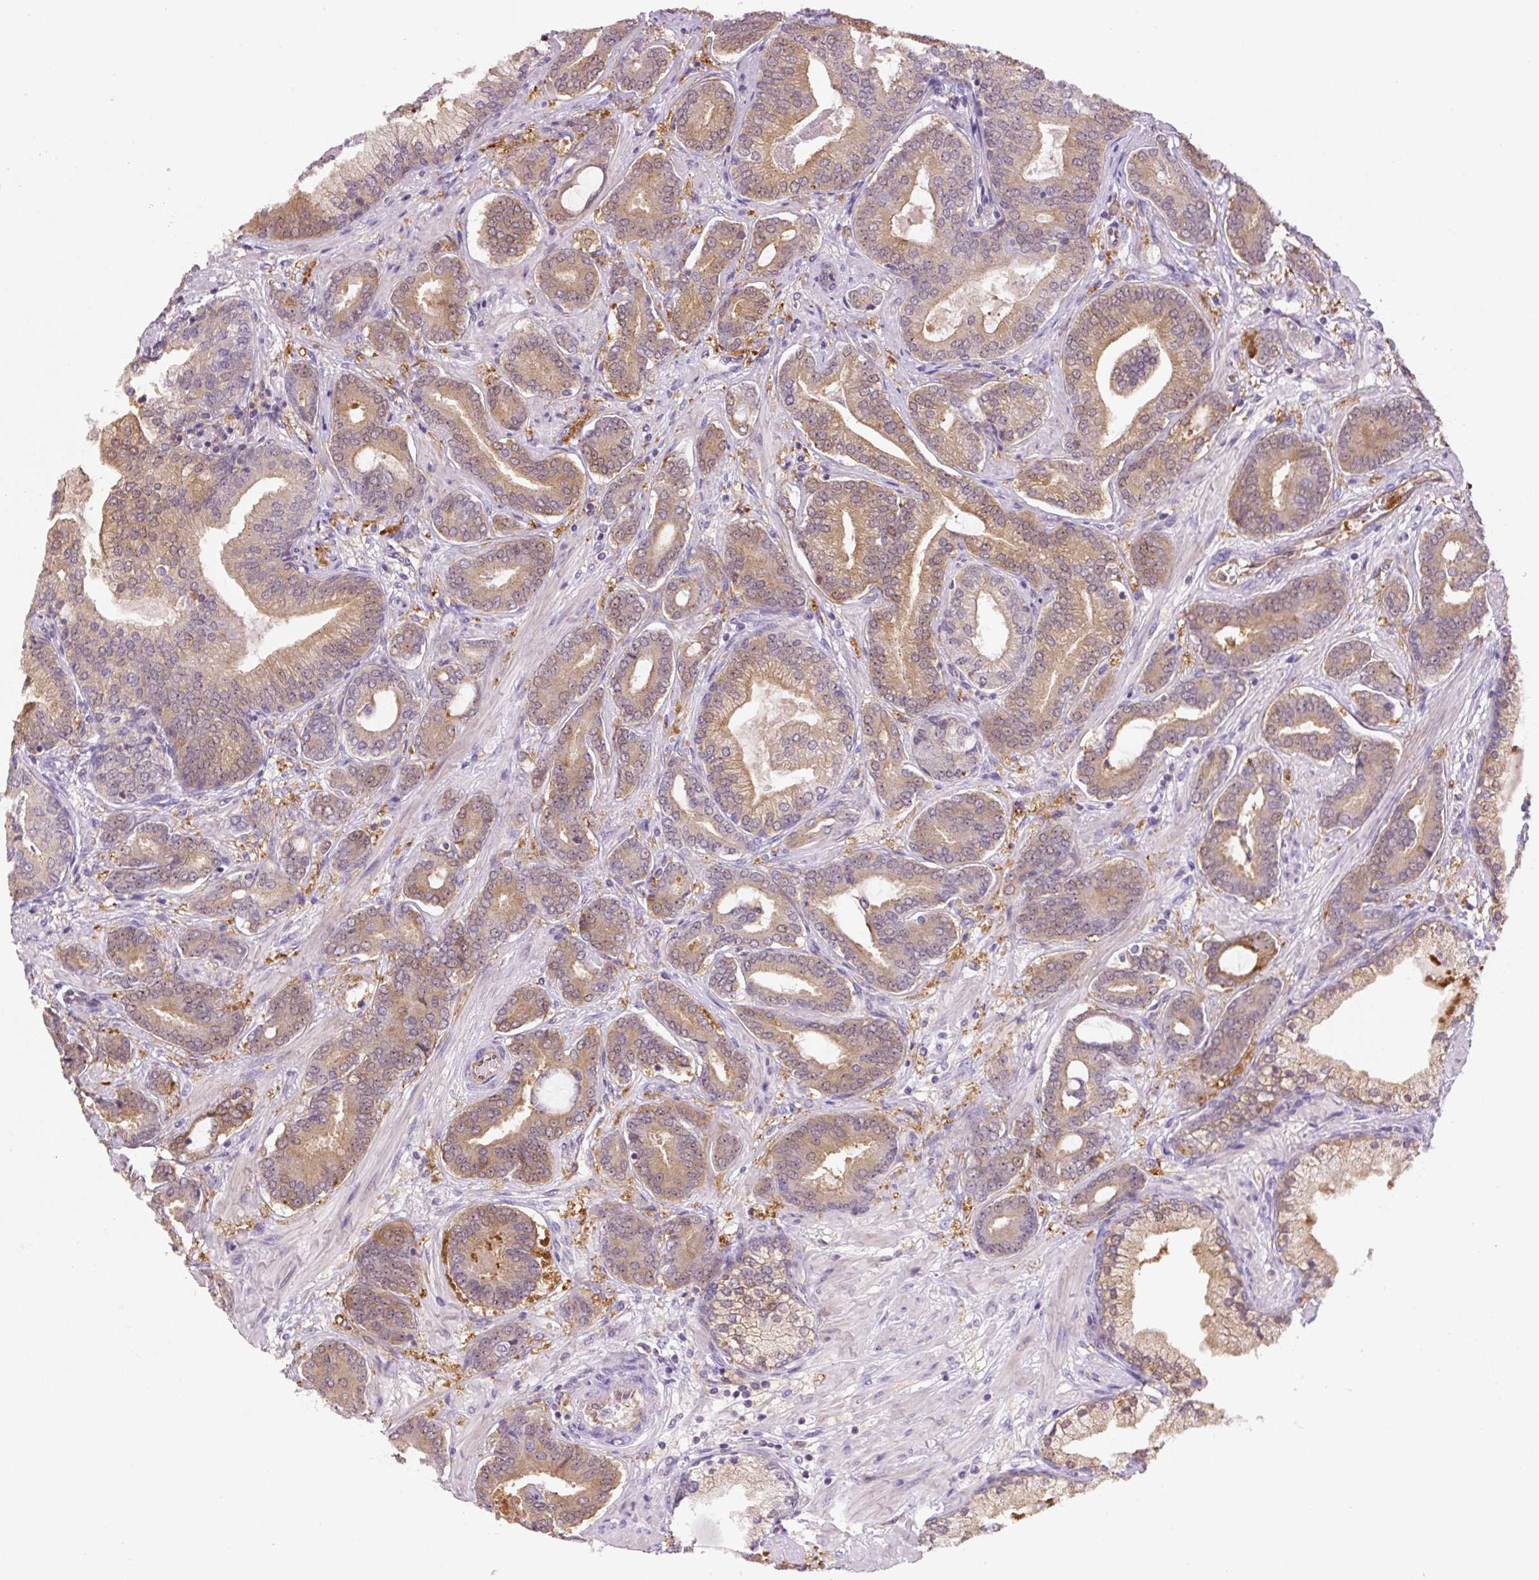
{"staining": {"intensity": "moderate", "quantity": ">75%", "location": "cytoplasmic/membranous"}, "tissue": "prostate cancer", "cell_type": "Tumor cells", "image_type": "cancer", "snomed": [{"axis": "morphology", "description": "Adenocarcinoma, Low grade"}, {"axis": "topography", "description": "Prostate and seminal vesicle, NOS"}], "caption": "Protein expression by IHC displays moderate cytoplasmic/membranous expression in about >75% of tumor cells in low-grade adenocarcinoma (prostate).", "gene": "SPSB2", "patient": {"sex": "male", "age": 61}}